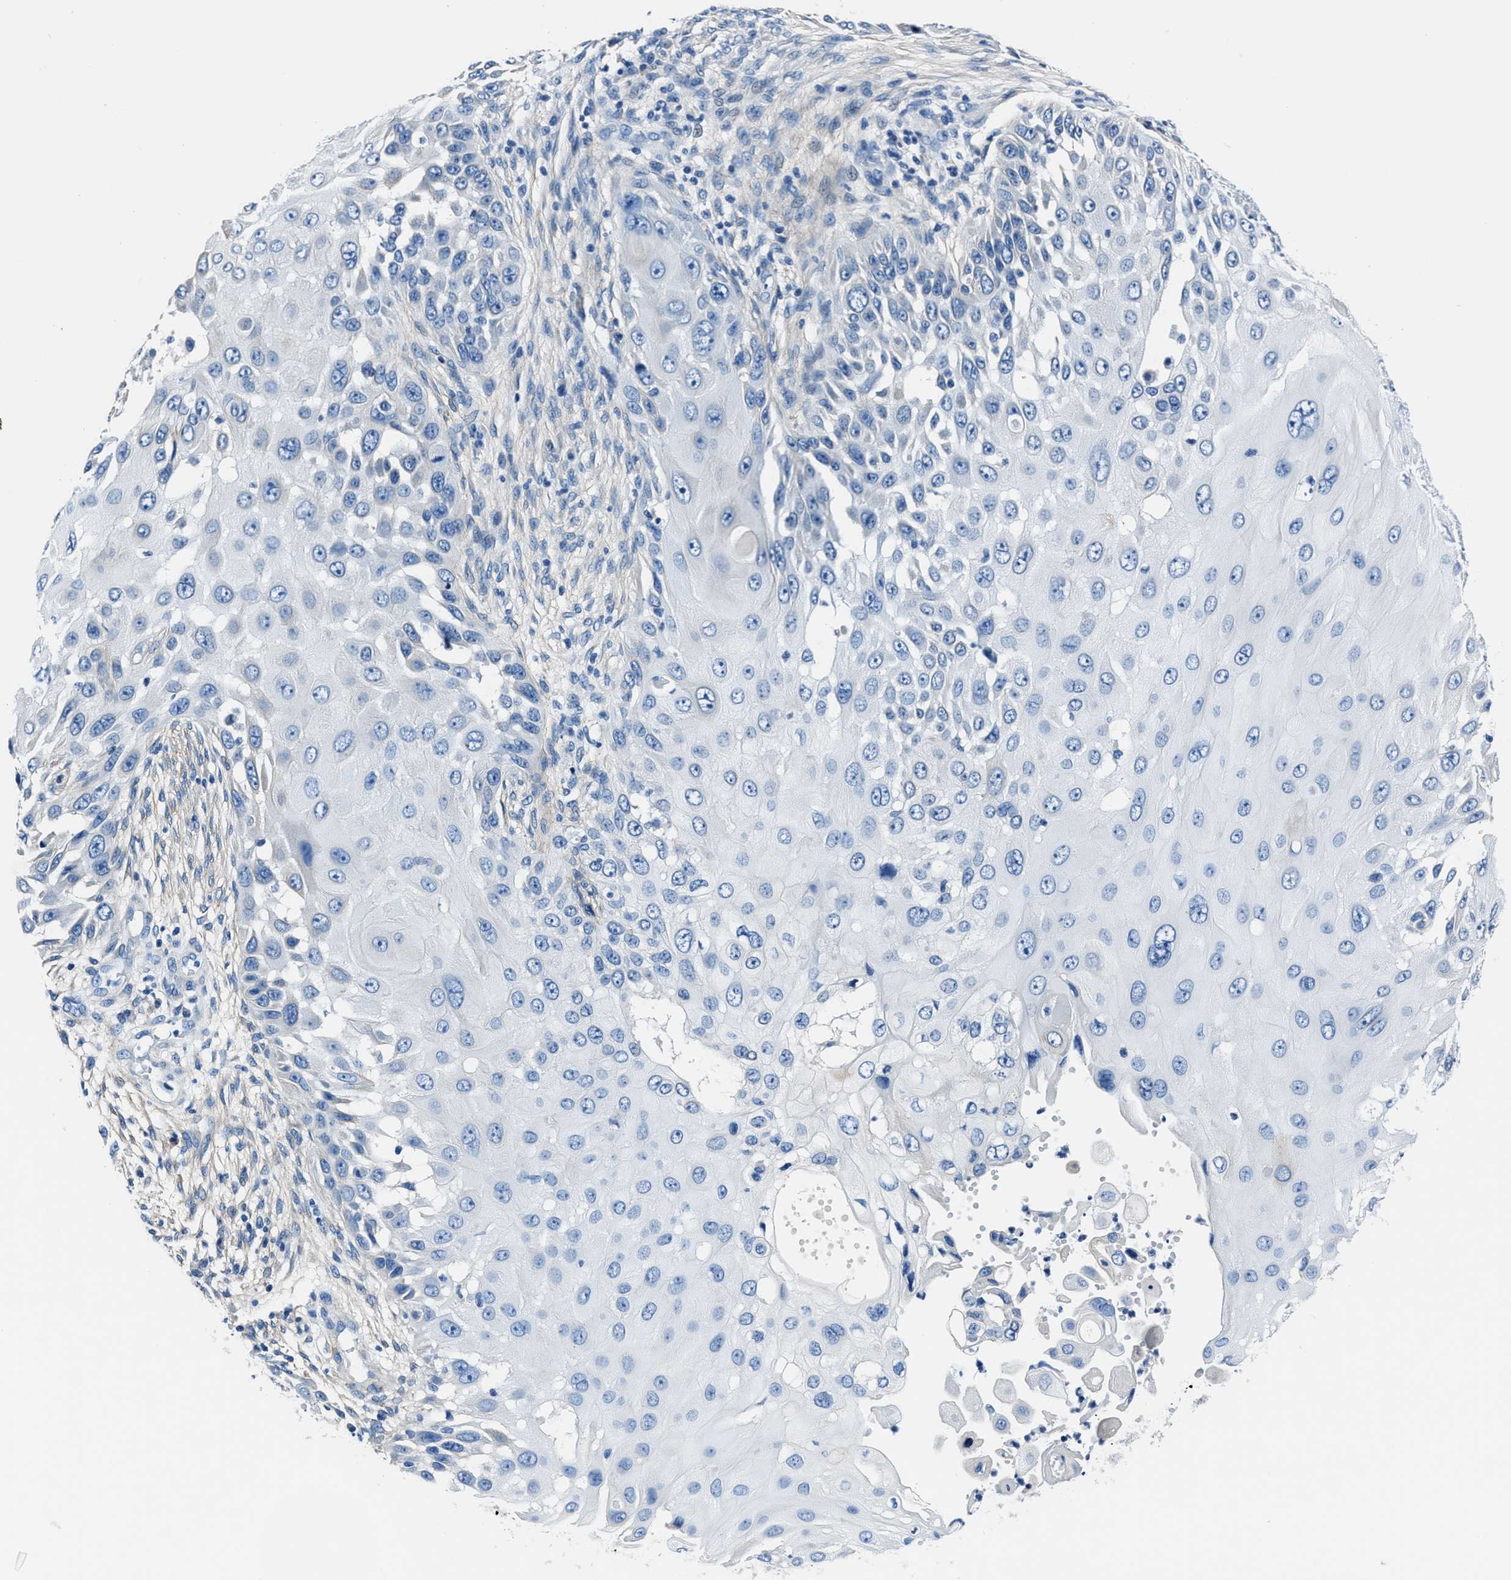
{"staining": {"intensity": "negative", "quantity": "none", "location": "none"}, "tissue": "skin cancer", "cell_type": "Tumor cells", "image_type": "cancer", "snomed": [{"axis": "morphology", "description": "Squamous cell carcinoma, NOS"}, {"axis": "topography", "description": "Skin"}], "caption": "A histopathology image of human skin cancer (squamous cell carcinoma) is negative for staining in tumor cells.", "gene": "LMO7", "patient": {"sex": "female", "age": 44}}